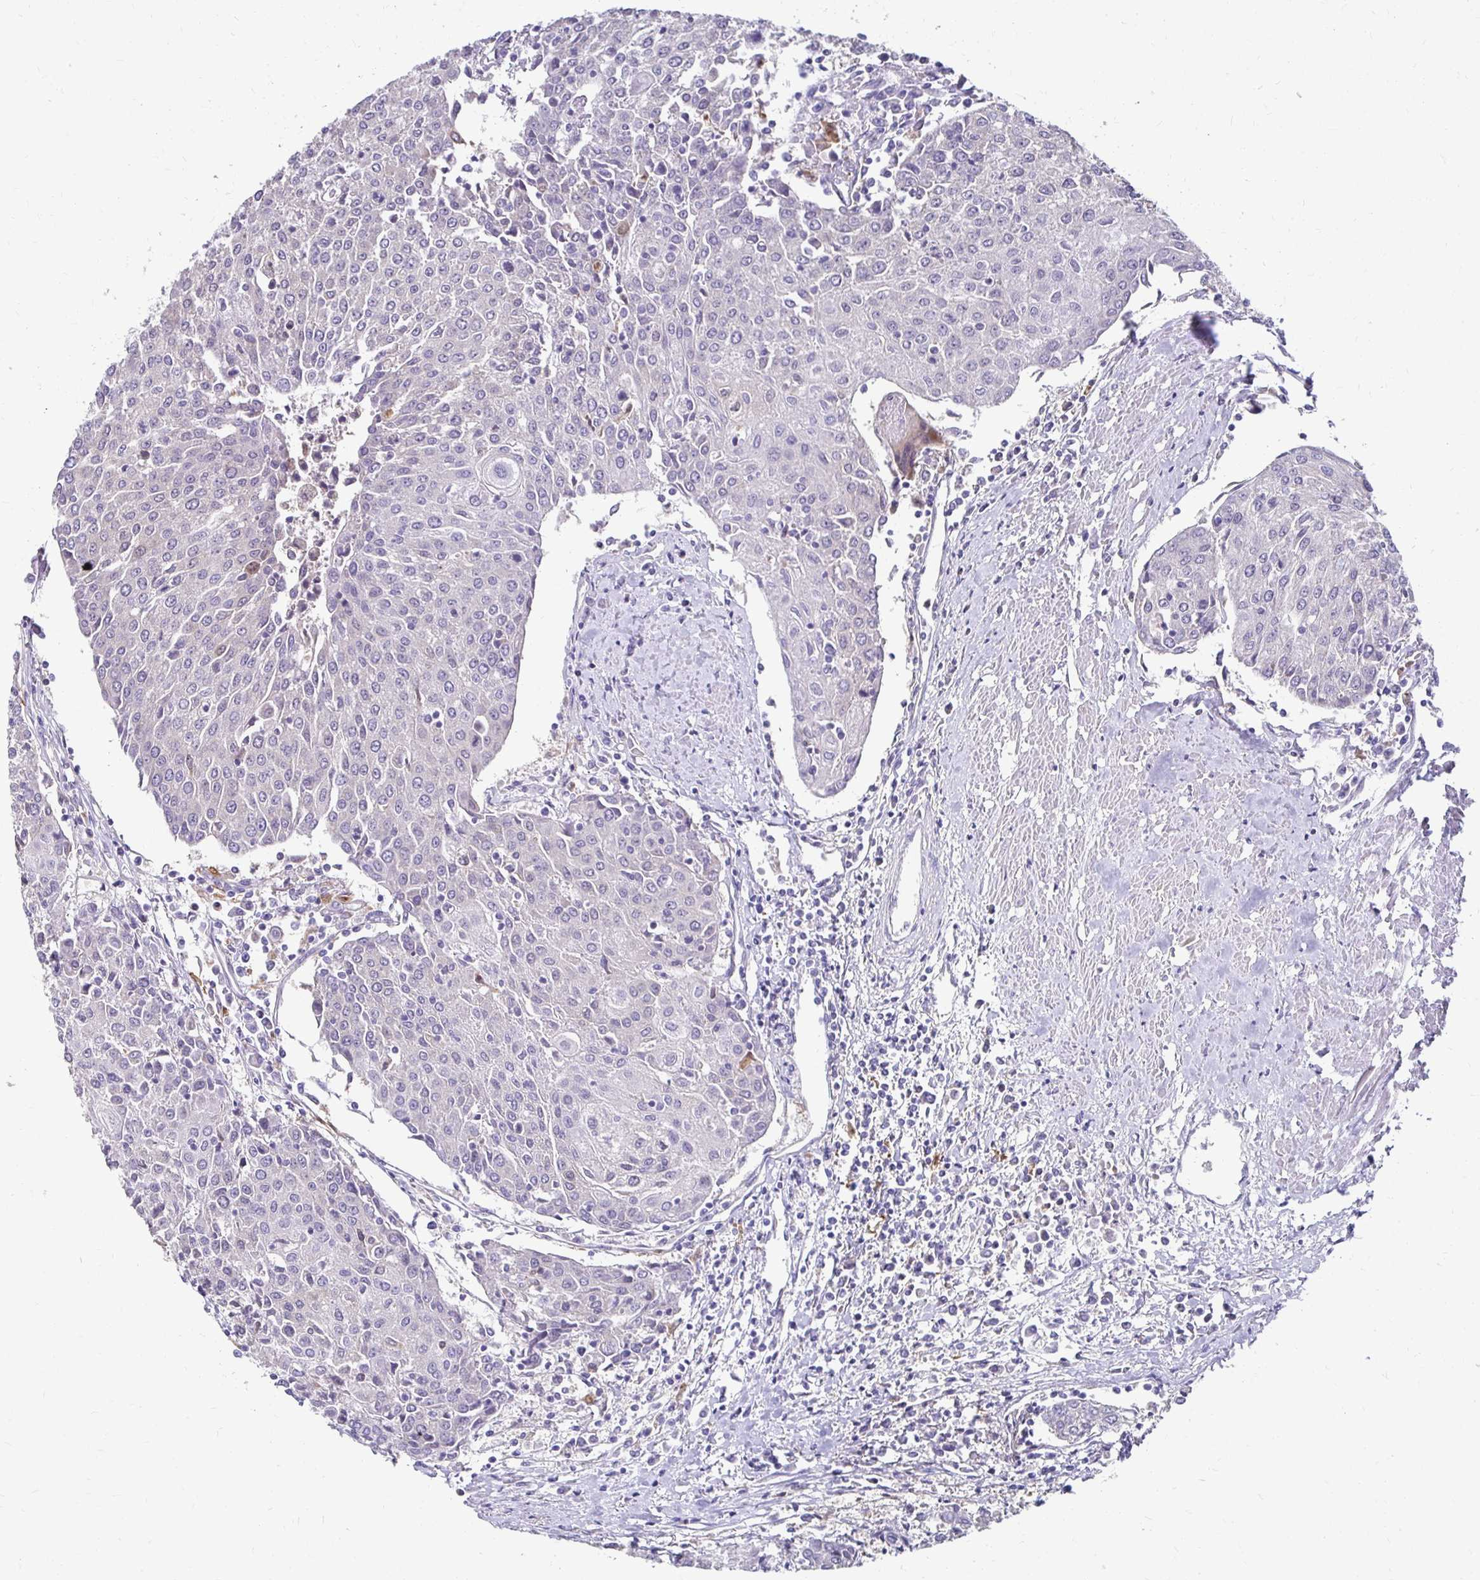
{"staining": {"intensity": "negative", "quantity": "none", "location": "none"}, "tissue": "urothelial cancer", "cell_type": "Tumor cells", "image_type": "cancer", "snomed": [{"axis": "morphology", "description": "Urothelial carcinoma, High grade"}, {"axis": "topography", "description": "Urinary bladder"}], "caption": "Micrograph shows no protein expression in tumor cells of urothelial cancer tissue. The staining is performed using DAB (3,3'-diaminobenzidine) brown chromogen with nuclei counter-stained in using hematoxylin.", "gene": "PADI2", "patient": {"sex": "female", "age": 85}}